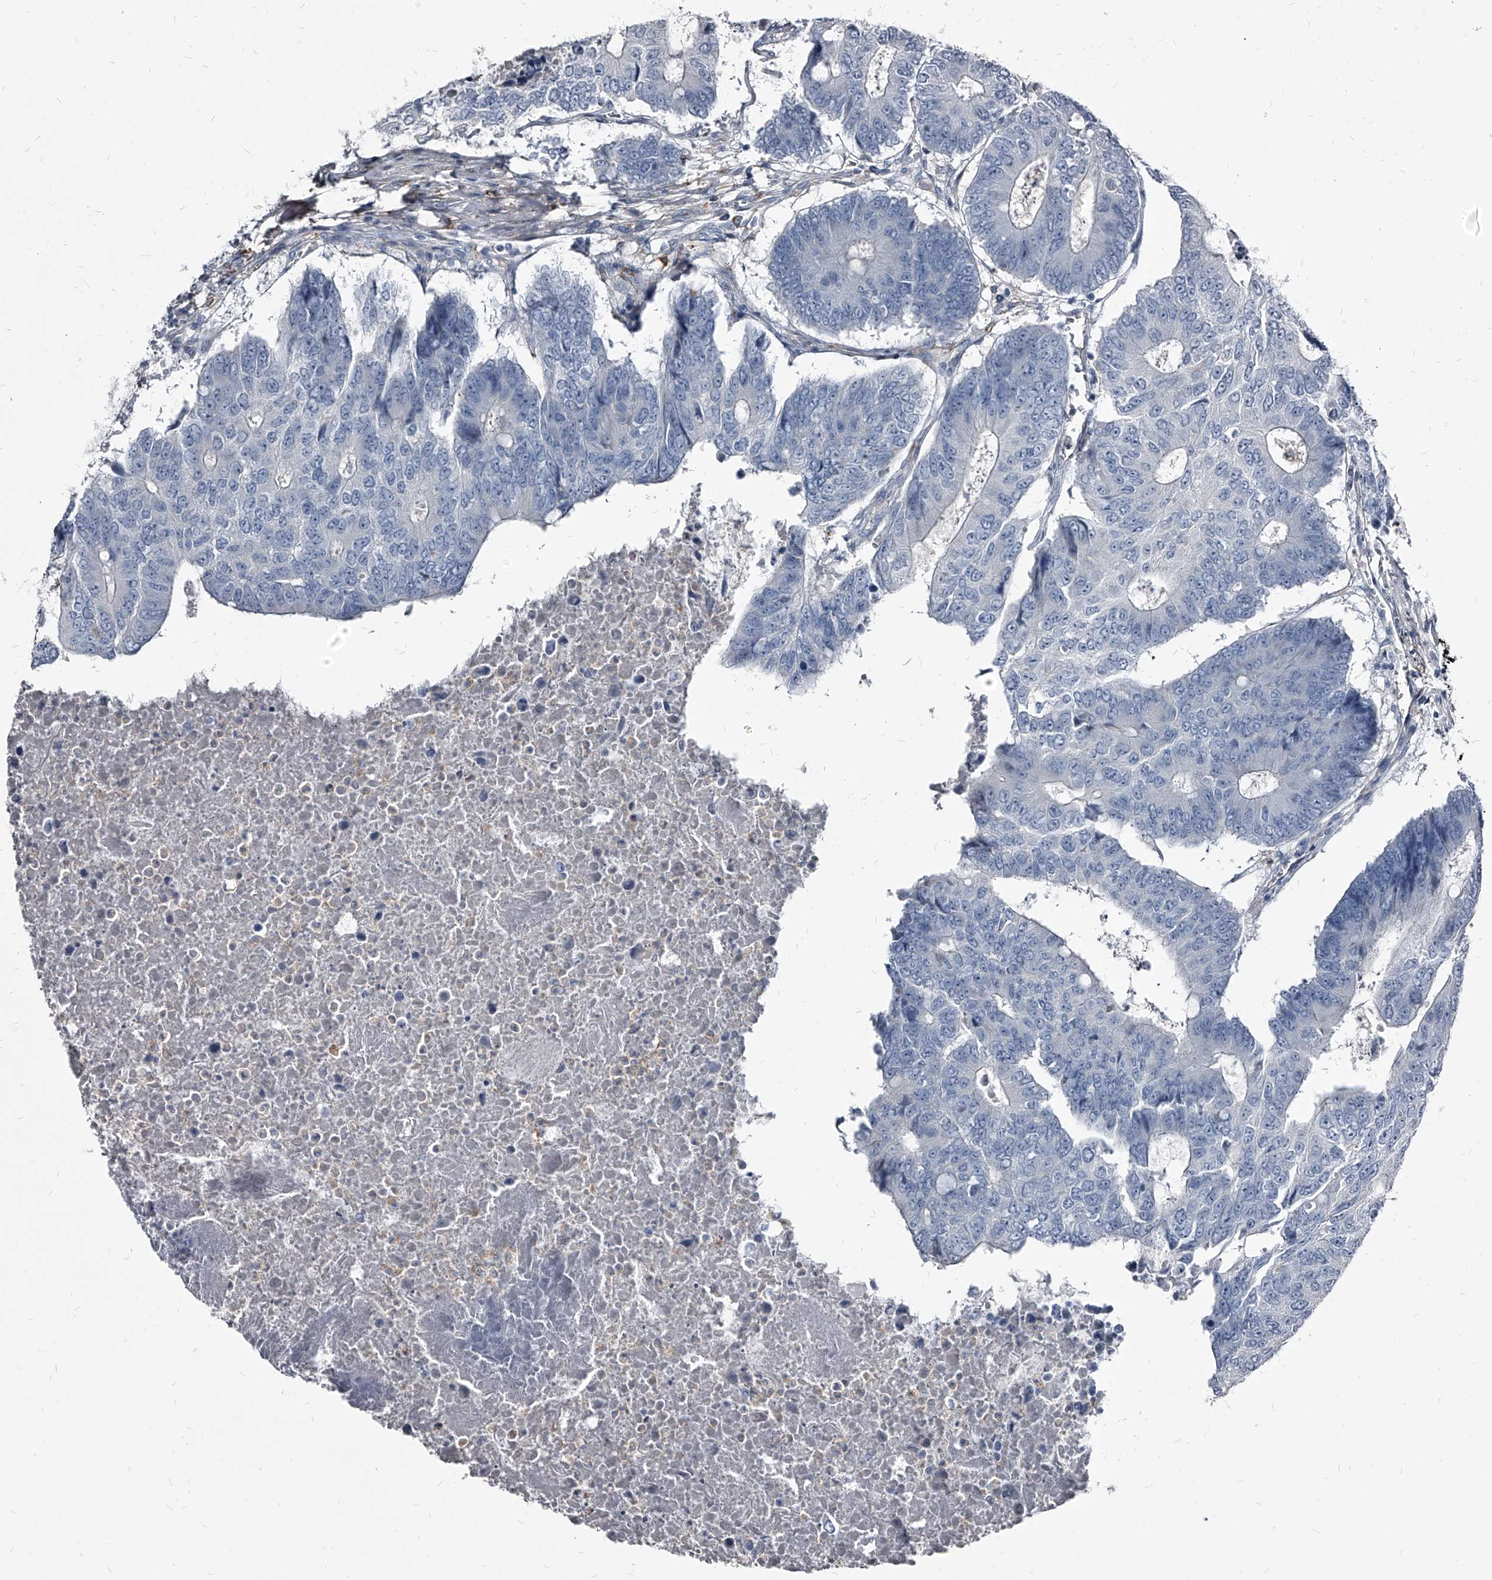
{"staining": {"intensity": "negative", "quantity": "none", "location": "none"}, "tissue": "colorectal cancer", "cell_type": "Tumor cells", "image_type": "cancer", "snomed": [{"axis": "morphology", "description": "Adenocarcinoma, NOS"}, {"axis": "topography", "description": "Colon"}], "caption": "An IHC image of colorectal cancer is shown. There is no staining in tumor cells of colorectal cancer.", "gene": "PGLYRP3", "patient": {"sex": "male", "age": 87}}